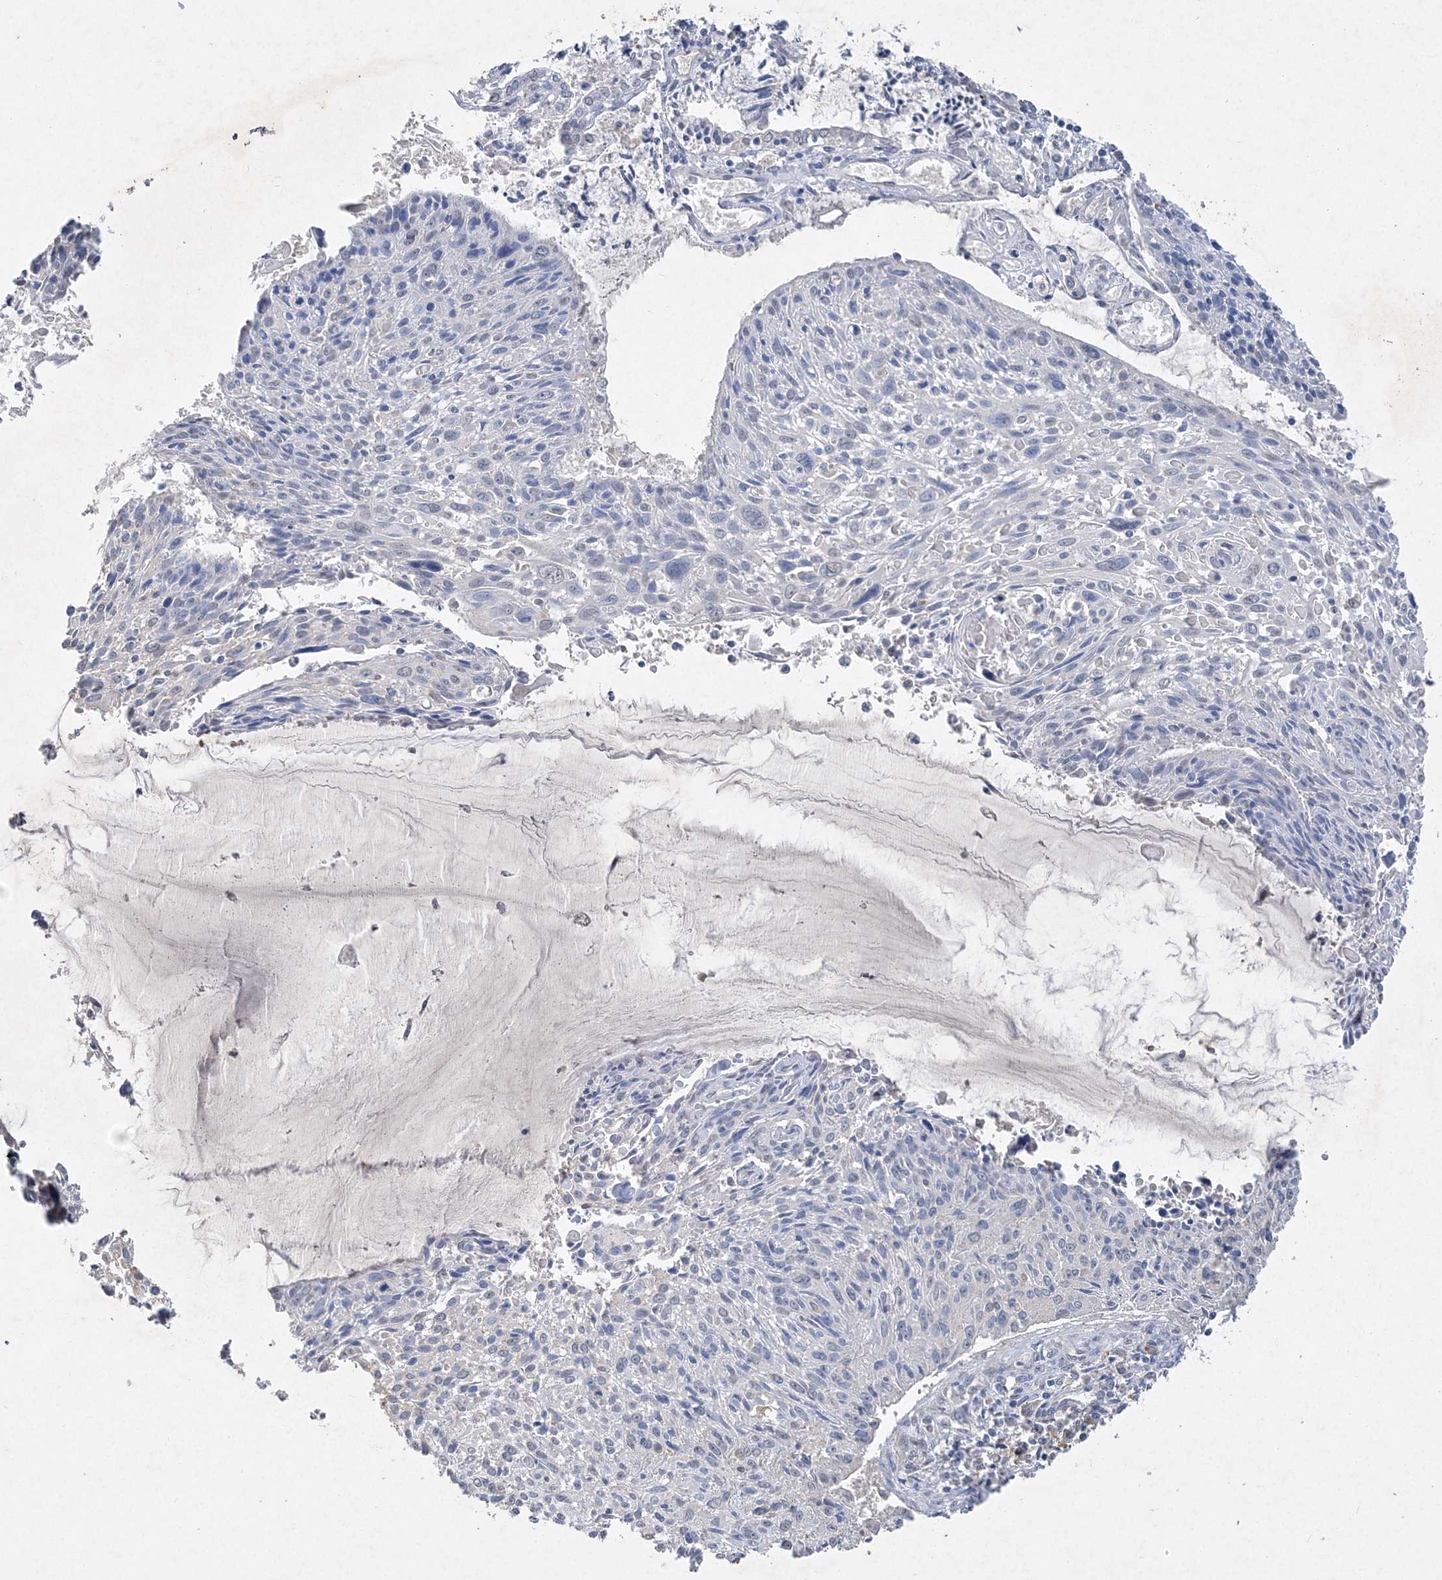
{"staining": {"intensity": "negative", "quantity": "none", "location": "none"}, "tissue": "cervical cancer", "cell_type": "Tumor cells", "image_type": "cancer", "snomed": [{"axis": "morphology", "description": "Squamous cell carcinoma, NOS"}, {"axis": "topography", "description": "Cervix"}], "caption": "A micrograph of human squamous cell carcinoma (cervical) is negative for staining in tumor cells.", "gene": "C11orf58", "patient": {"sex": "female", "age": 51}}